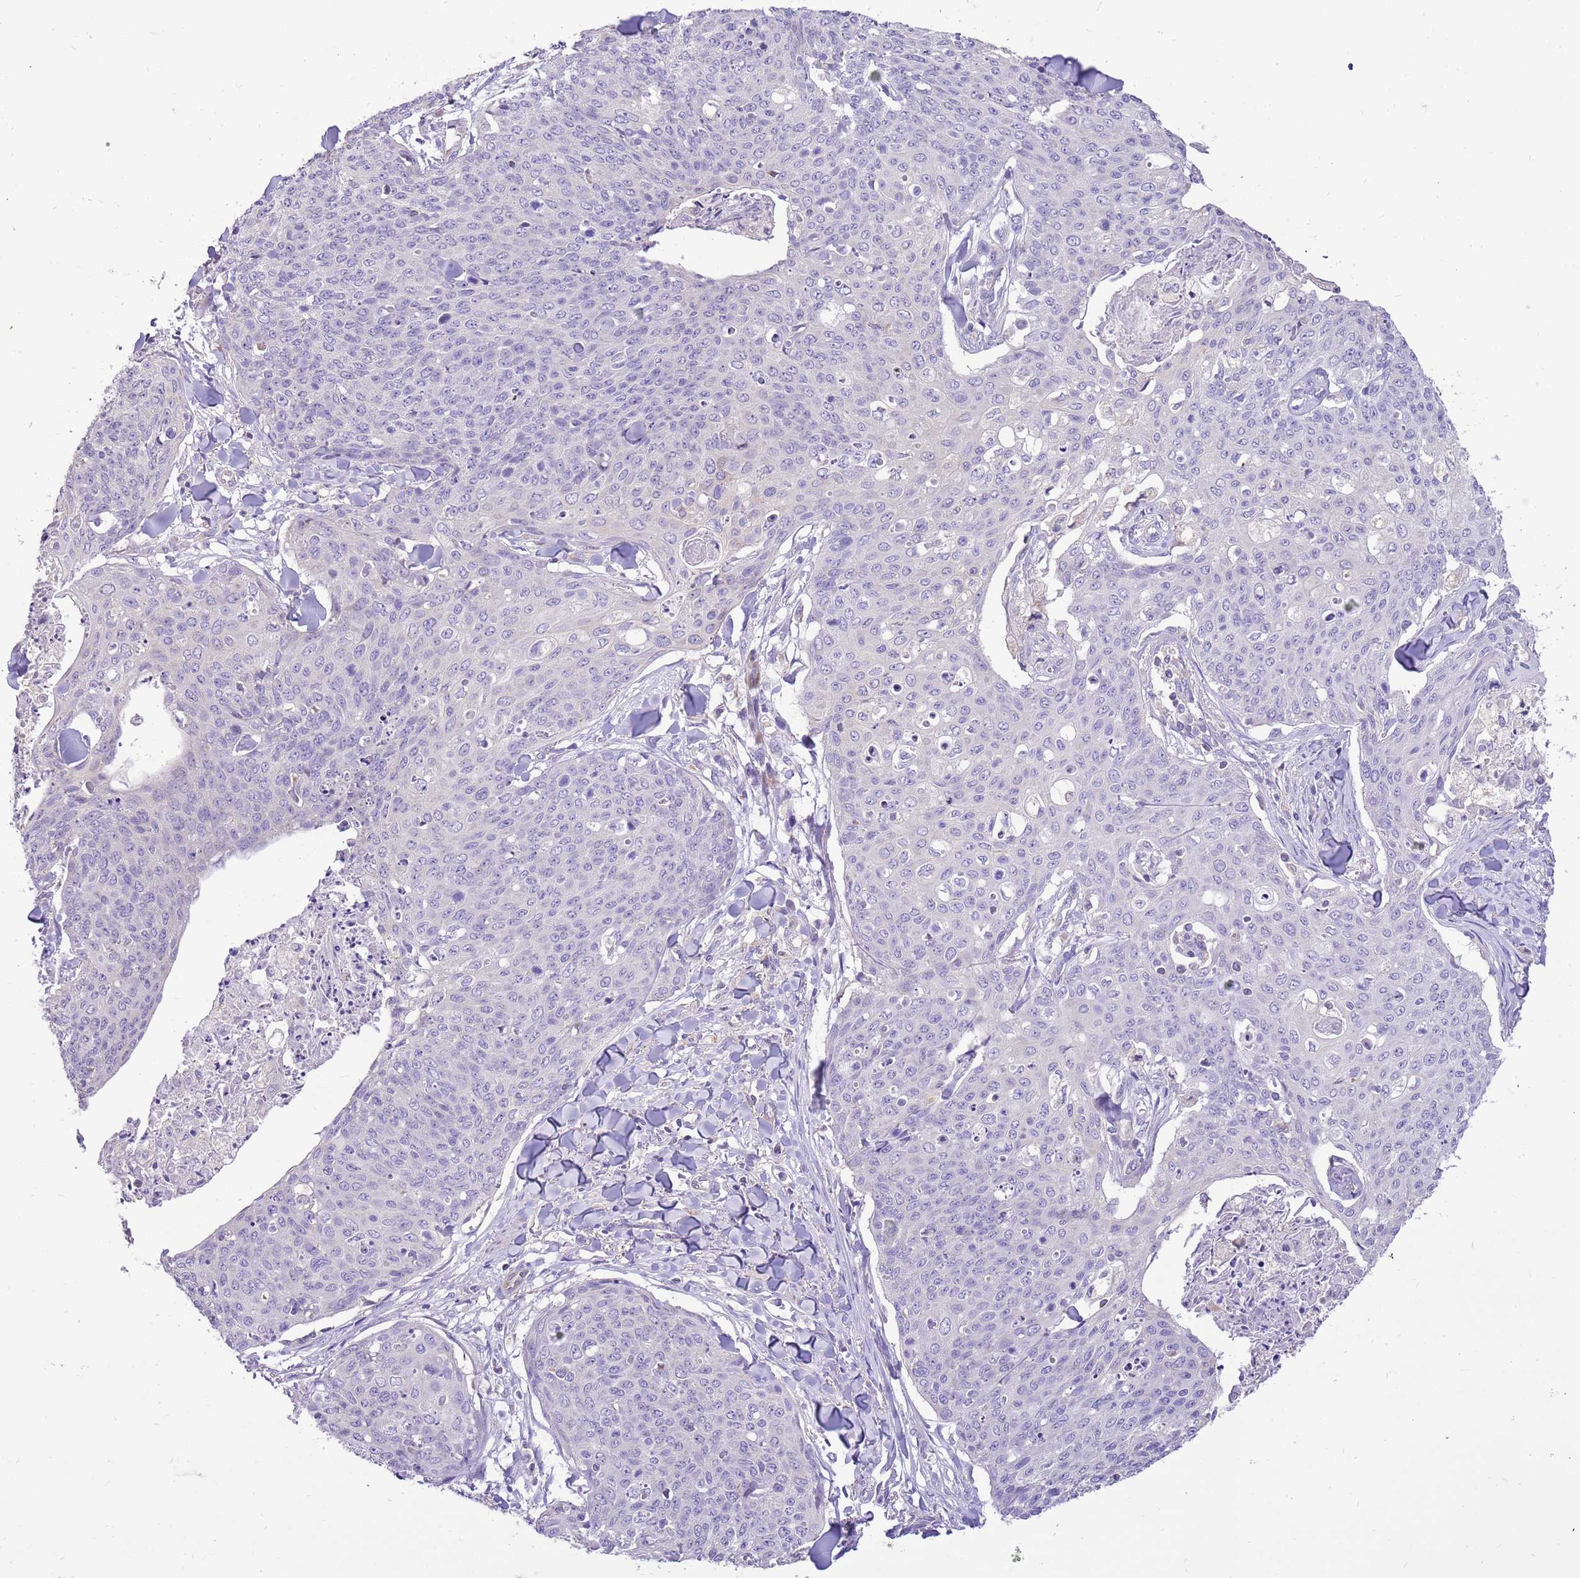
{"staining": {"intensity": "negative", "quantity": "none", "location": "none"}, "tissue": "skin cancer", "cell_type": "Tumor cells", "image_type": "cancer", "snomed": [{"axis": "morphology", "description": "Squamous cell carcinoma, NOS"}, {"axis": "topography", "description": "Skin"}, {"axis": "topography", "description": "Vulva"}], "caption": "A high-resolution histopathology image shows immunohistochemistry (IHC) staining of squamous cell carcinoma (skin), which reveals no significant positivity in tumor cells.", "gene": "GLCE", "patient": {"sex": "female", "age": 85}}